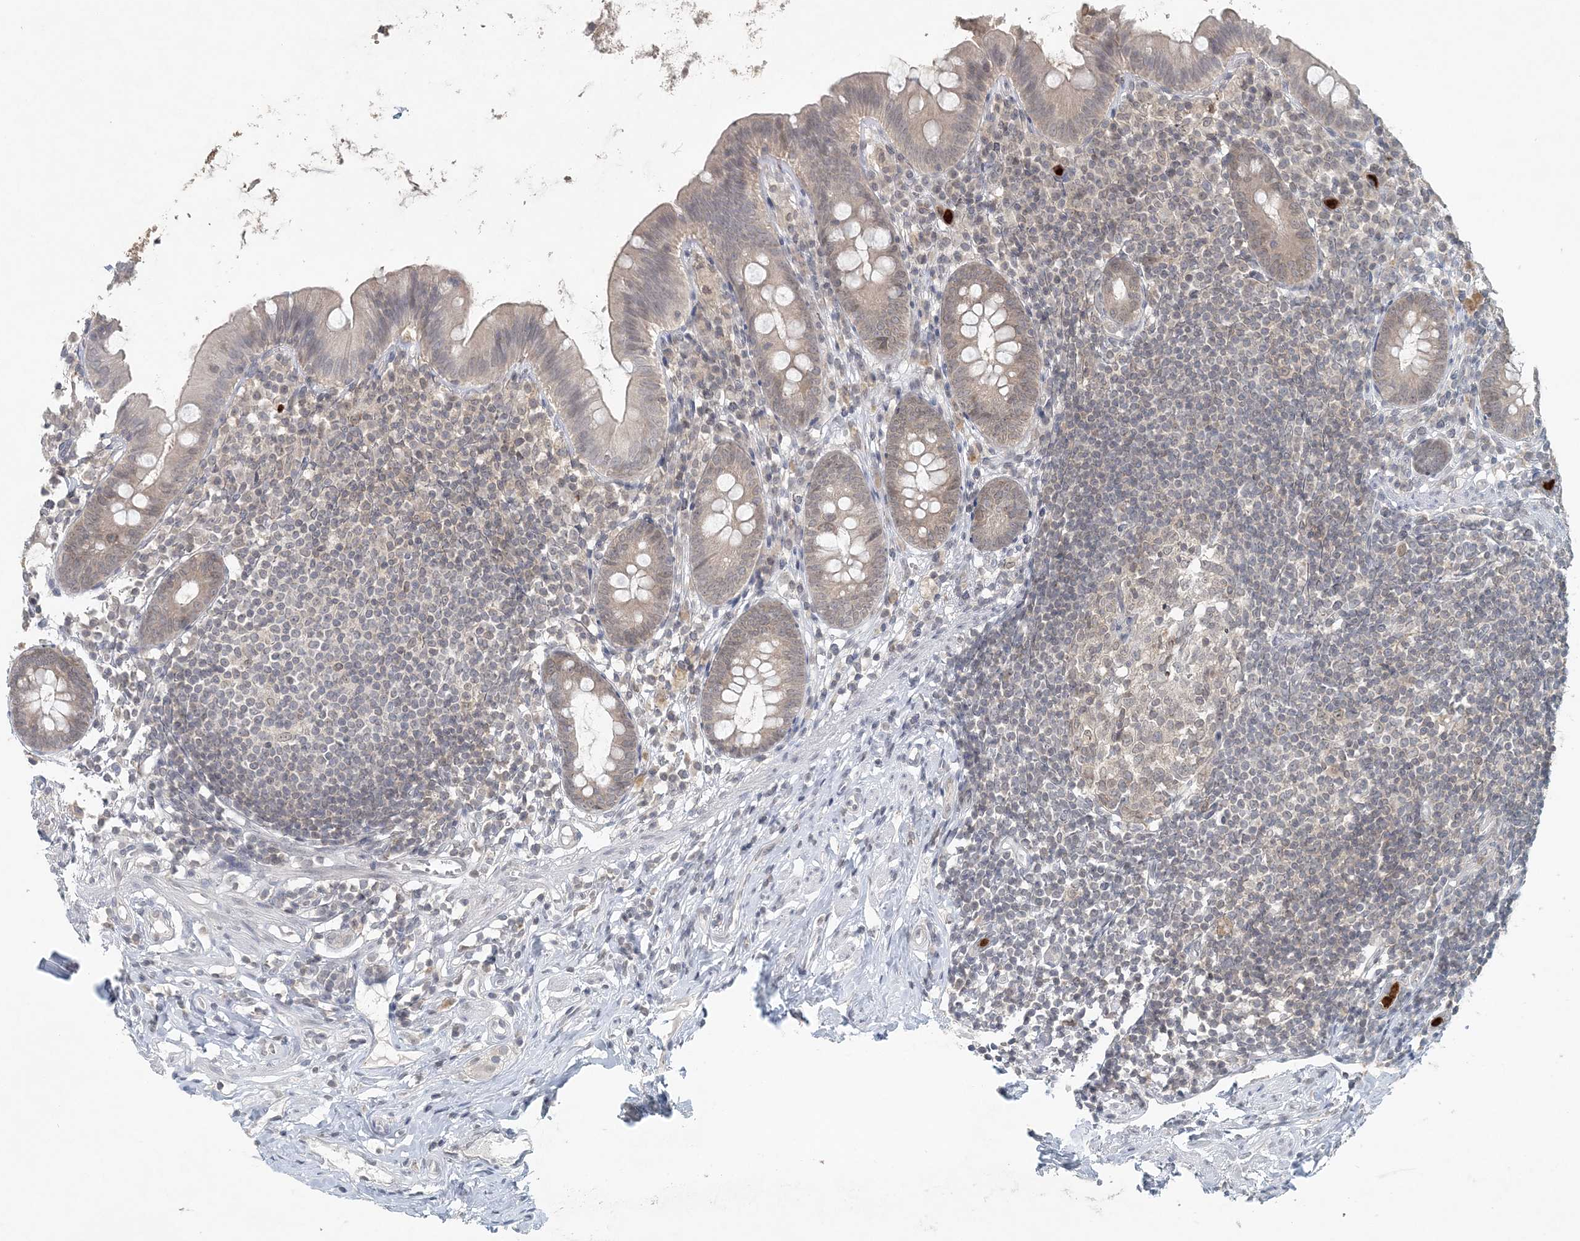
{"staining": {"intensity": "weak", "quantity": "<25%", "location": "cytoplasmic/membranous"}, "tissue": "appendix", "cell_type": "Glandular cells", "image_type": "normal", "snomed": [{"axis": "morphology", "description": "Normal tissue, NOS"}, {"axis": "topography", "description": "Appendix"}], "caption": "High magnification brightfield microscopy of normal appendix stained with DAB (3,3'-diaminobenzidine) (brown) and counterstained with hematoxylin (blue): glandular cells show no significant expression. (IHC, brightfield microscopy, high magnification).", "gene": "NUP54", "patient": {"sex": "male", "age": 52}}